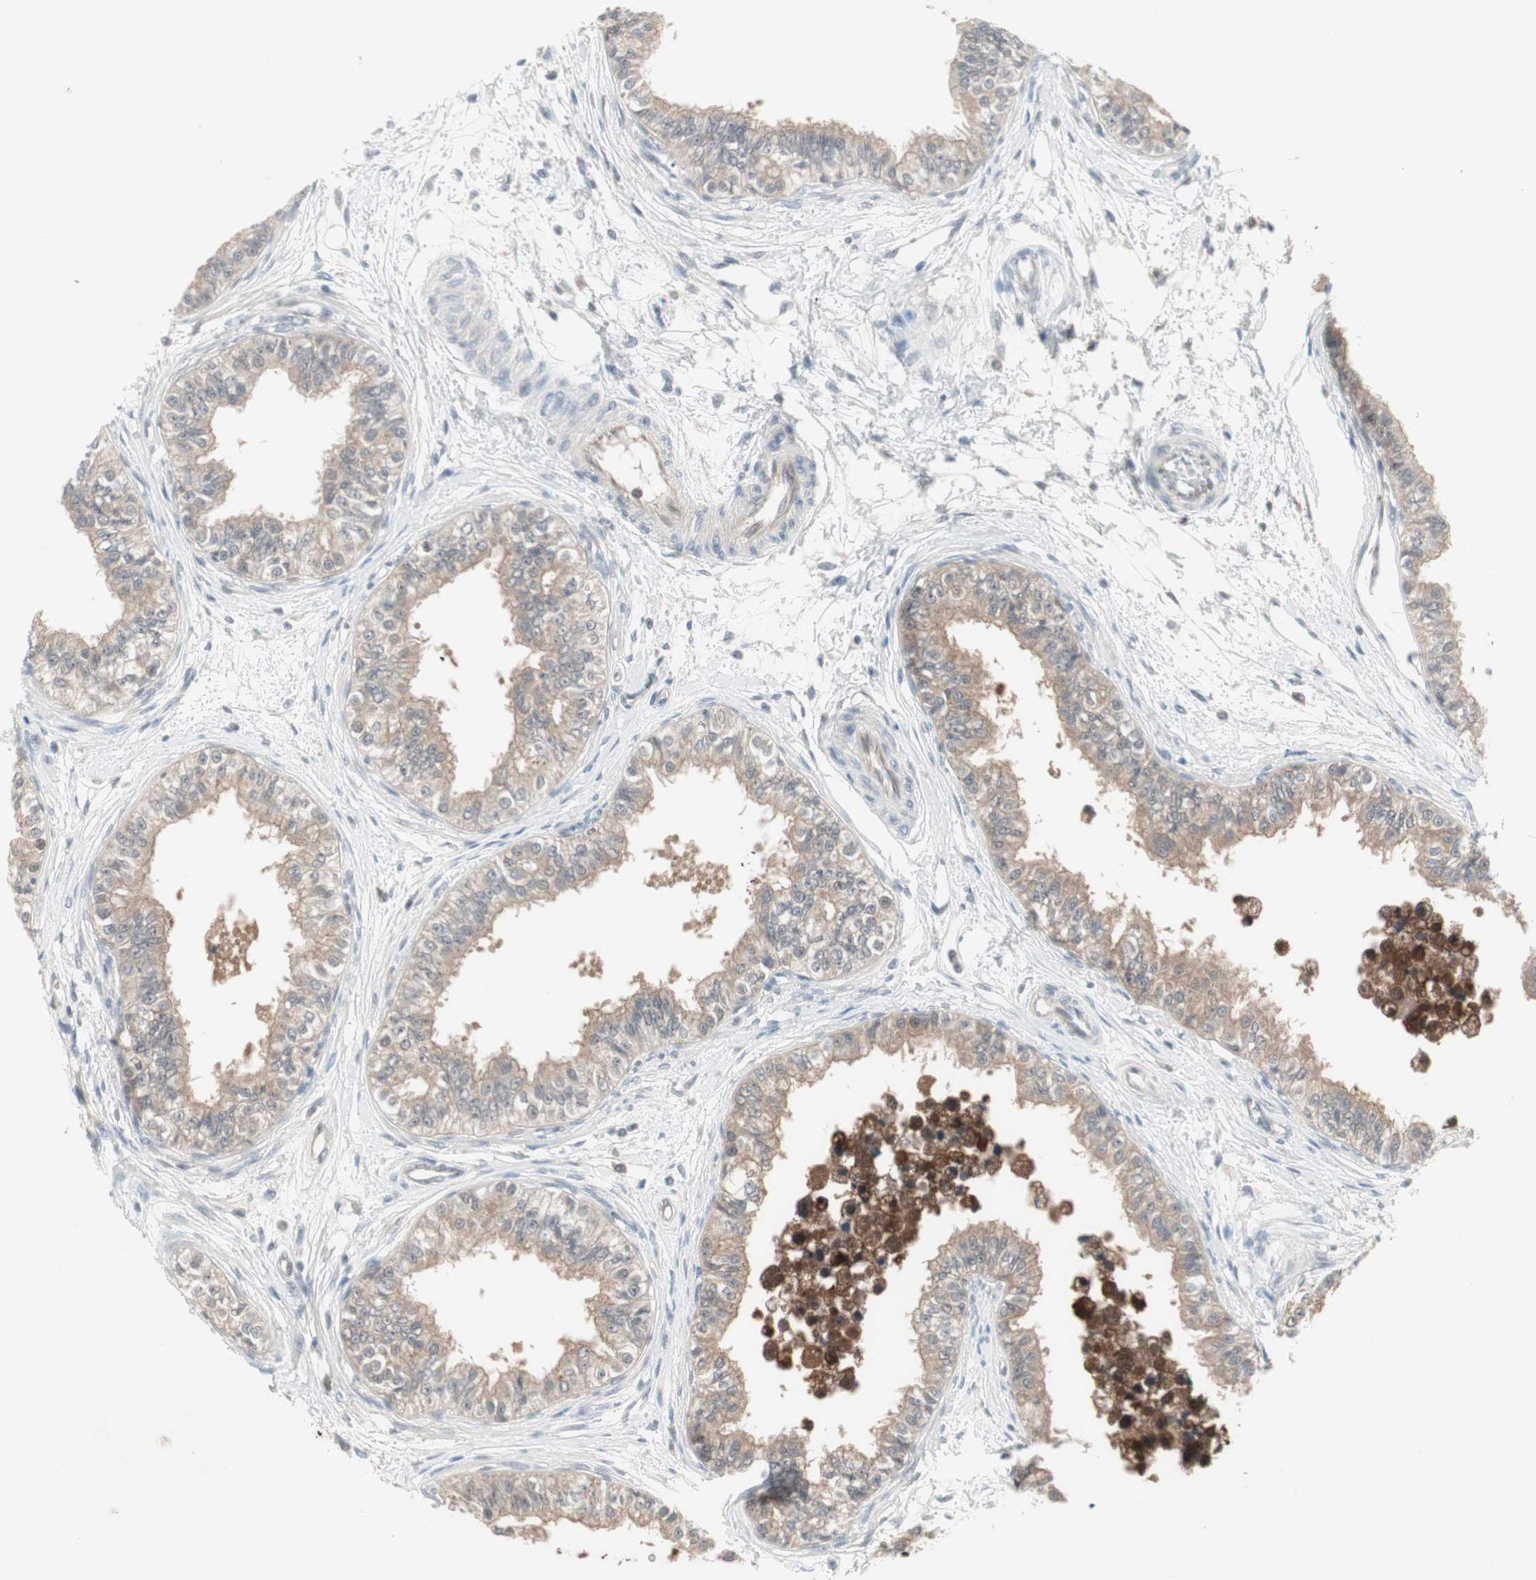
{"staining": {"intensity": "weak", "quantity": ">75%", "location": "cytoplasmic/membranous"}, "tissue": "epididymis", "cell_type": "Glandular cells", "image_type": "normal", "snomed": [{"axis": "morphology", "description": "Normal tissue, NOS"}, {"axis": "morphology", "description": "Adenocarcinoma, metastatic, NOS"}, {"axis": "topography", "description": "Testis"}, {"axis": "topography", "description": "Epididymis"}], "caption": "Immunohistochemical staining of unremarkable human epididymis shows low levels of weak cytoplasmic/membranous staining in about >75% of glandular cells.", "gene": "PTPA", "patient": {"sex": "male", "age": 26}}